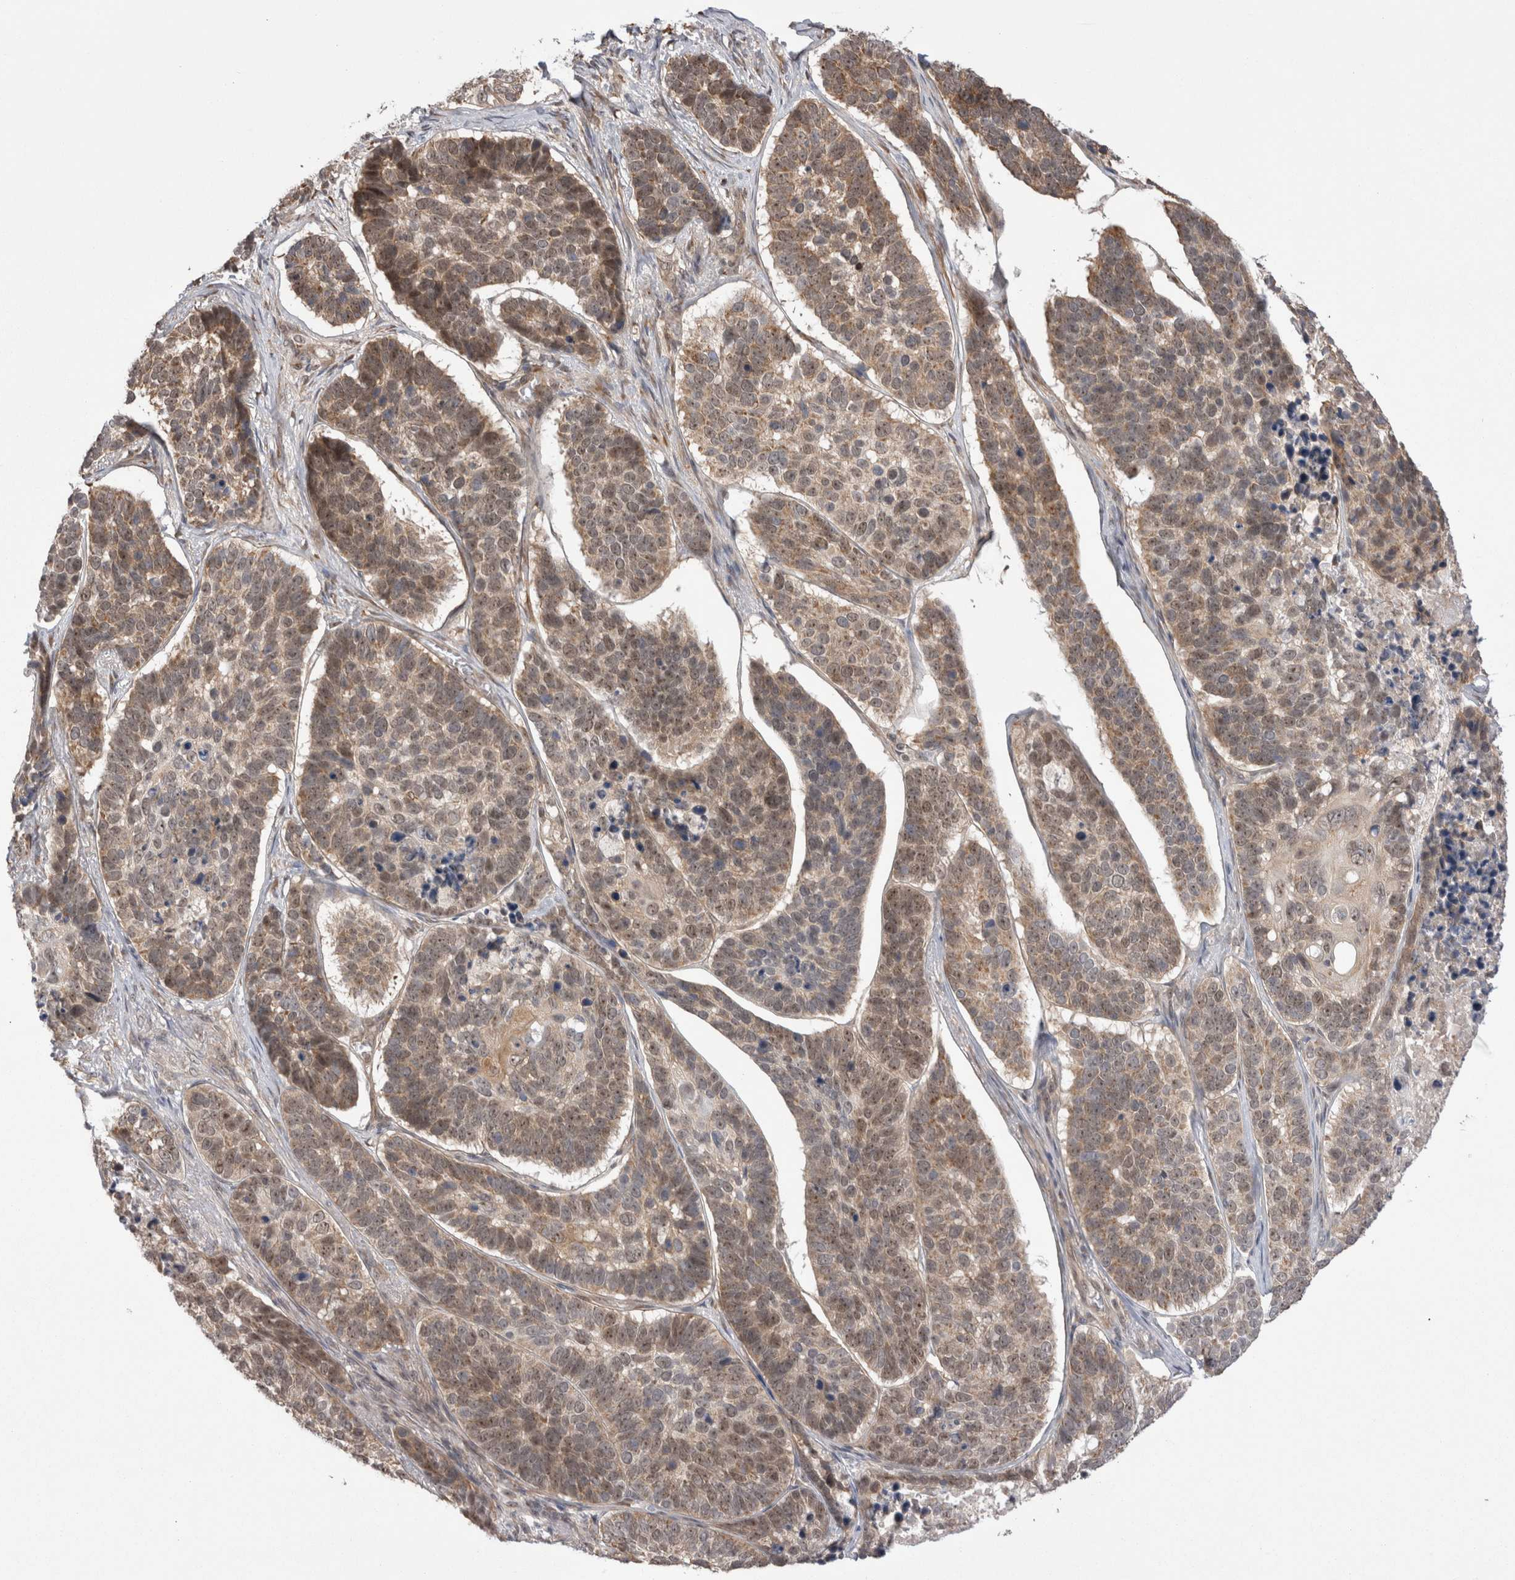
{"staining": {"intensity": "moderate", "quantity": ">75%", "location": "cytoplasmic/membranous,nuclear"}, "tissue": "skin cancer", "cell_type": "Tumor cells", "image_type": "cancer", "snomed": [{"axis": "morphology", "description": "Basal cell carcinoma"}, {"axis": "topography", "description": "Skin"}], "caption": "Human basal cell carcinoma (skin) stained with a protein marker shows moderate staining in tumor cells.", "gene": "EXOSC4", "patient": {"sex": "male", "age": 62}}